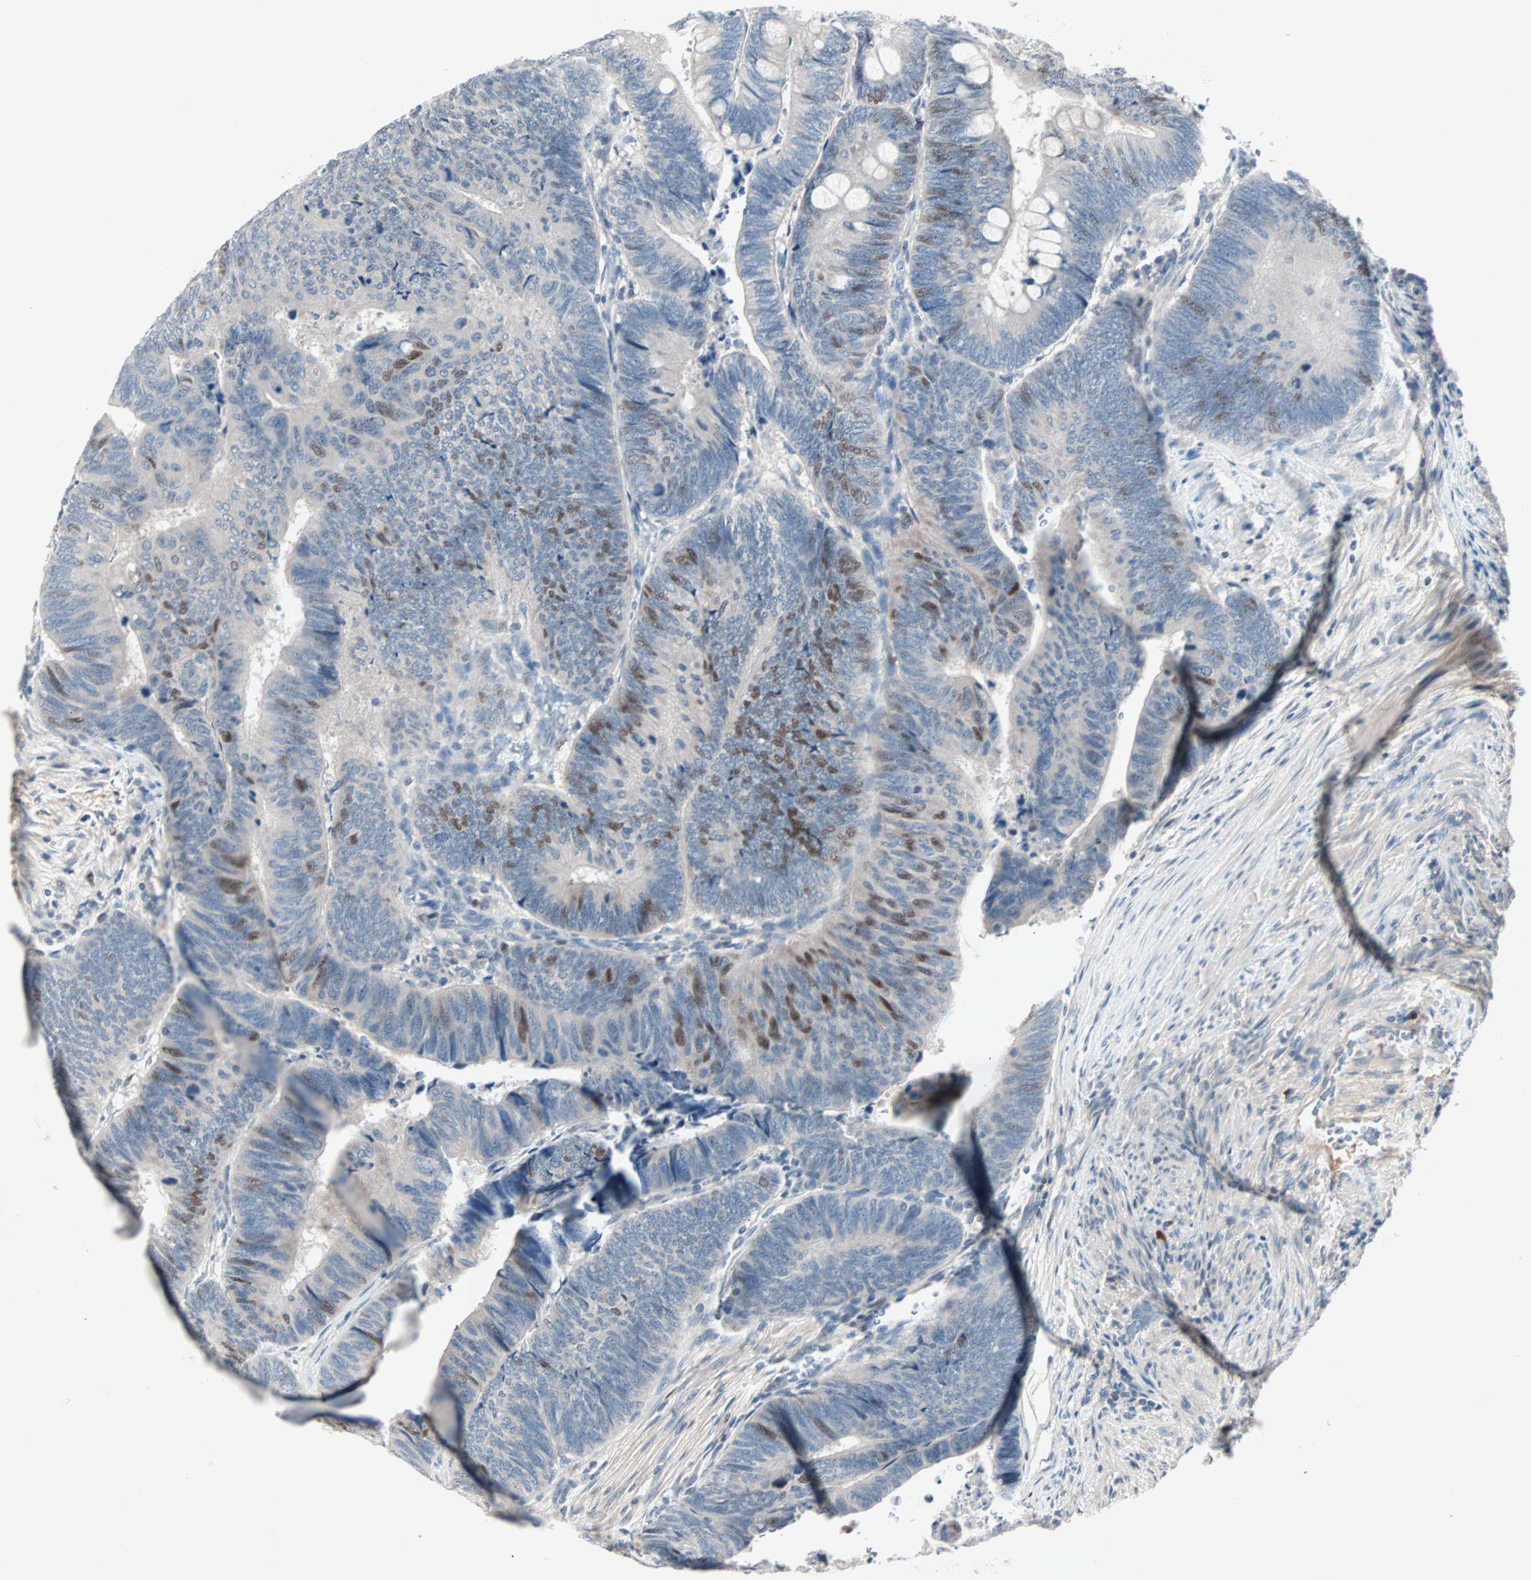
{"staining": {"intensity": "moderate", "quantity": "<25%", "location": "nuclear"}, "tissue": "colorectal cancer", "cell_type": "Tumor cells", "image_type": "cancer", "snomed": [{"axis": "morphology", "description": "Normal tissue, NOS"}, {"axis": "morphology", "description": "Adenocarcinoma, NOS"}, {"axis": "topography", "description": "Rectum"}, {"axis": "topography", "description": "Peripheral nerve tissue"}], "caption": "IHC photomicrograph of neoplastic tissue: human colorectal cancer (adenocarcinoma) stained using immunohistochemistry (IHC) displays low levels of moderate protein expression localized specifically in the nuclear of tumor cells, appearing as a nuclear brown color.", "gene": "CCNE2", "patient": {"sex": "male", "age": 92}}